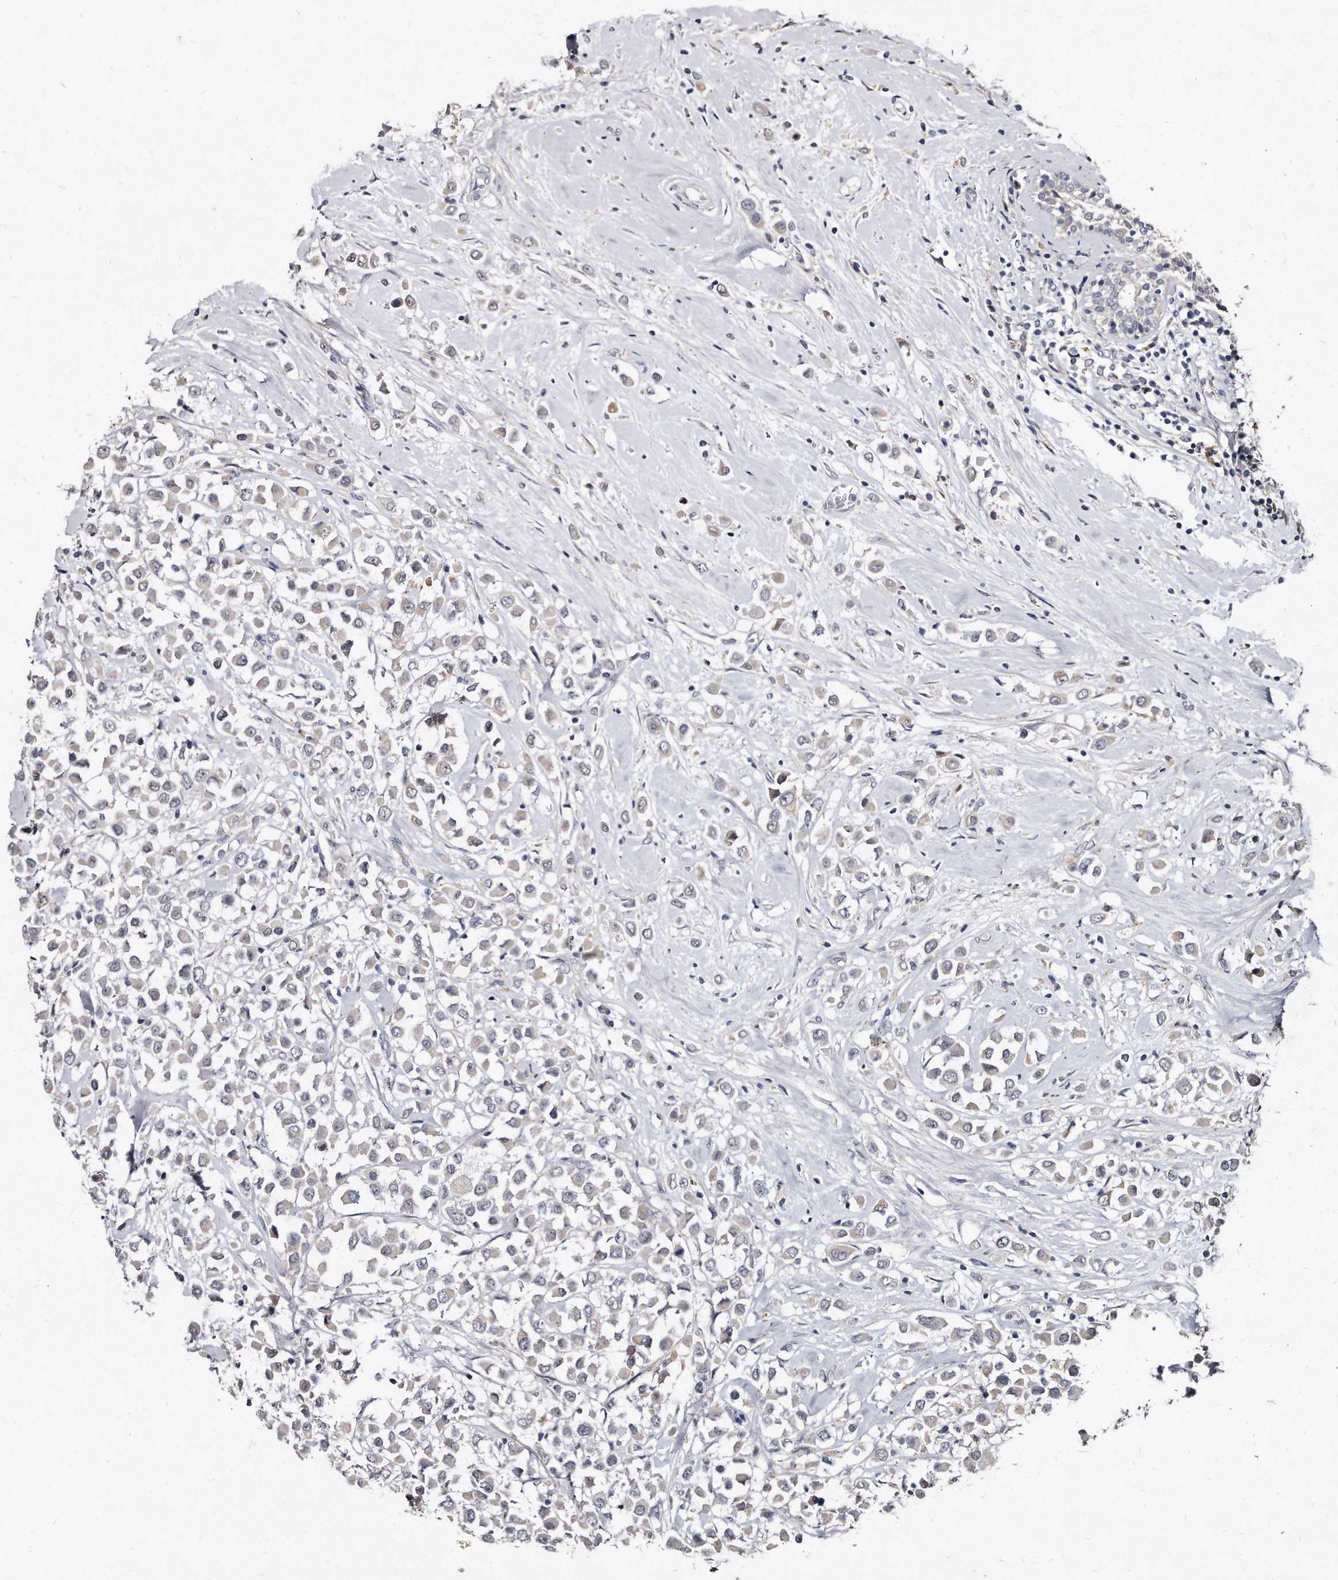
{"staining": {"intensity": "weak", "quantity": "25%-75%", "location": "cytoplasmic/membranous"}, "tissue": "breast cancer", "cell_type": "Tumor cells", "image_type": "cancer", "snomed": [{"axis": "morphology", "description": "Duct carcinoma"}, {"axis": "topography", "description": "Breast"}], "caption": "Tumor cells show low levels of weak cytoplasmic/membranous positivity in approximately 25%-75% of cells in breast cancer (intraductal carcinoma).", "gene": "KLHDC3", "patient": {"sex": "female", "age": 61}}